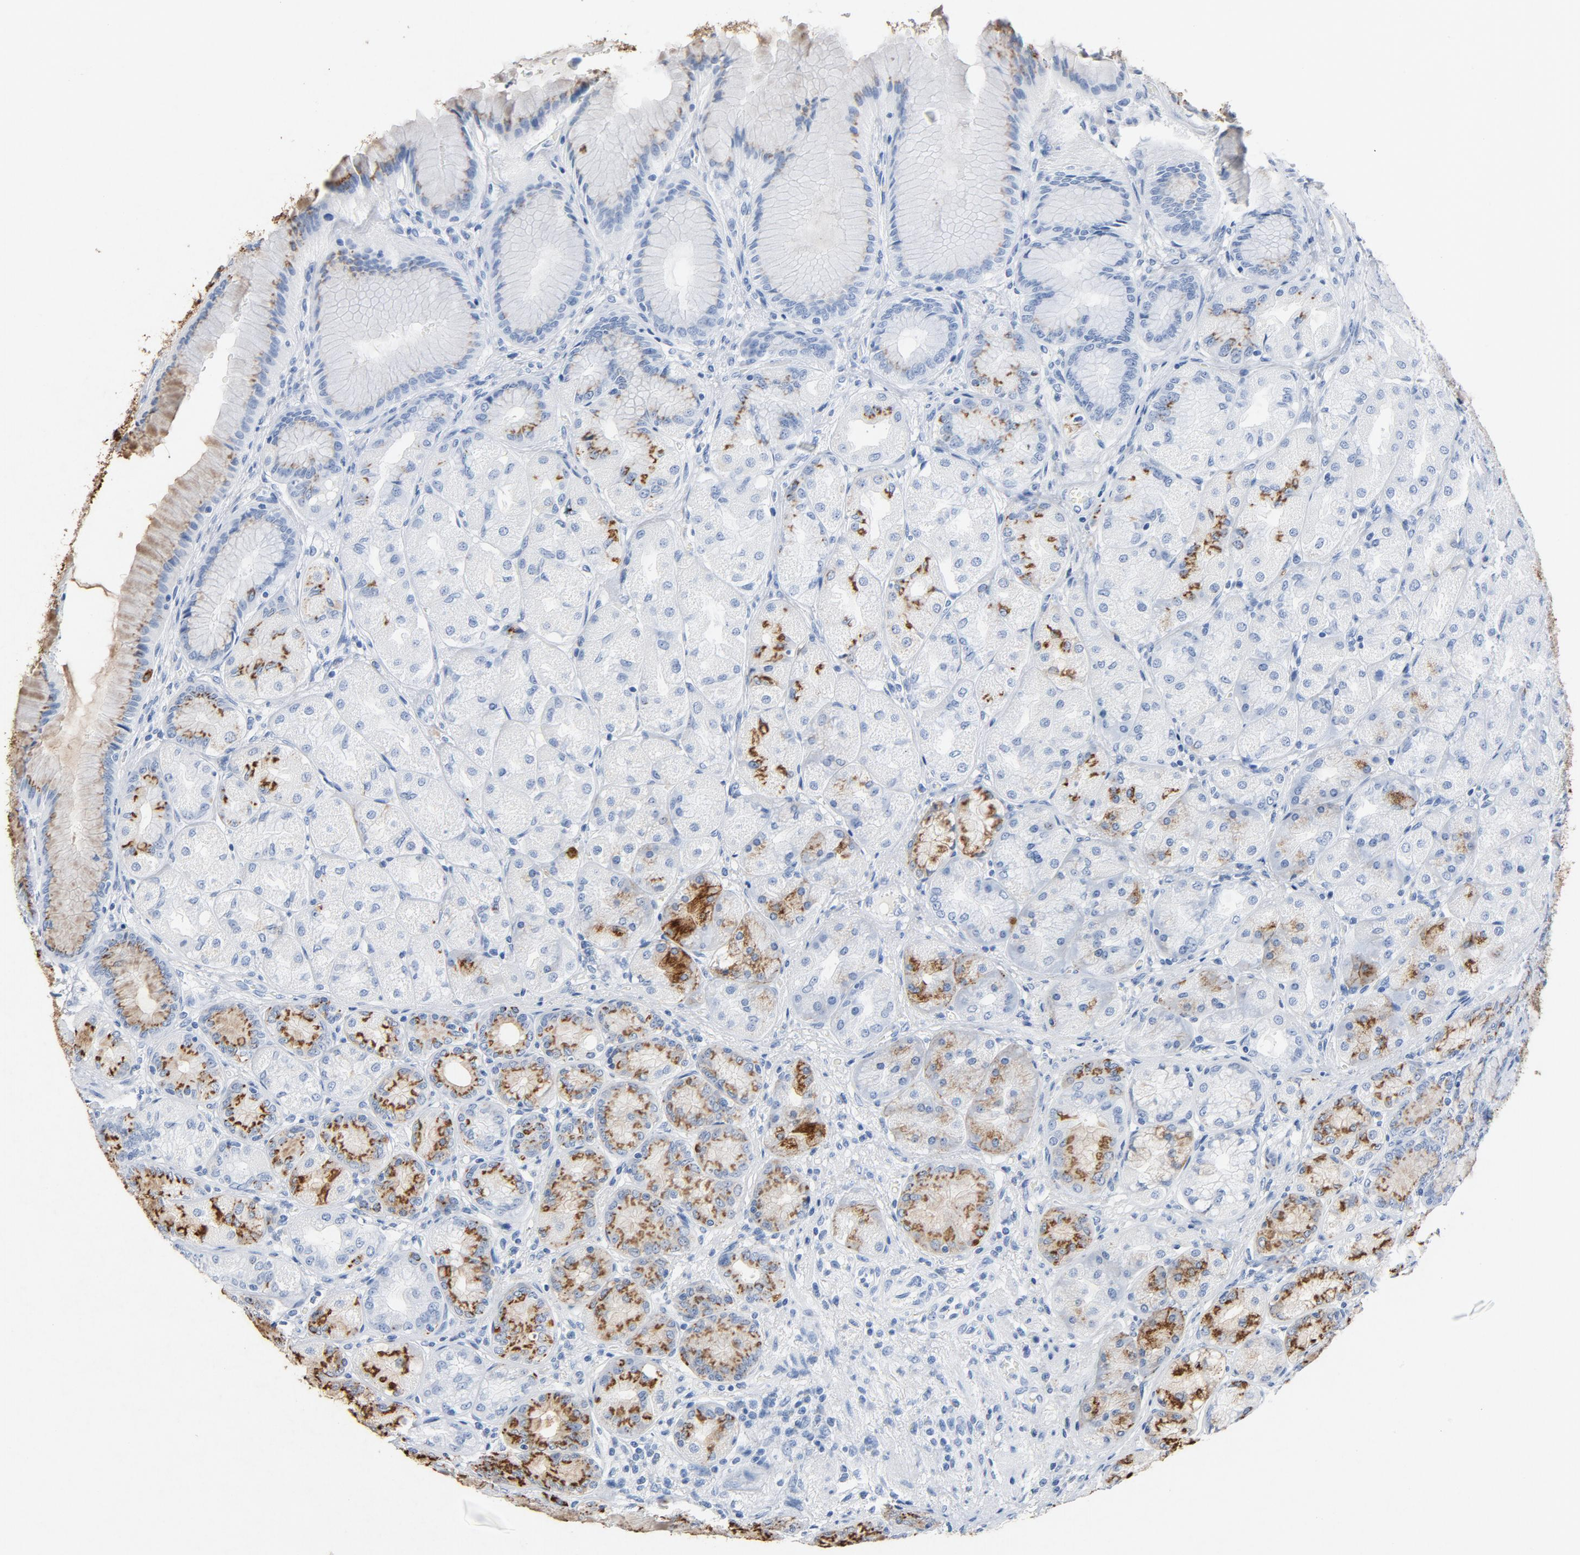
{"staining": {"intensity": "moderate", "quantity": "25%-75%", "location": "cytoplasmic/membranous"}, "tissue": "stomach", "cell_type": "Glandular cells", "image_type": "normal", "snomed": [{"axis": "morphology", "description": "Normal tissue, NOS"}, {"axis": "morphology", "description": "Adenocarcinoma, NOS"}, {"axis": "topography", "description": "Stomach"}, {"axis": "topography", "description": "Stomach, lower"}], "caption": "A micrograph of stomach stained for a protein shows moderate cytoplasmic/membranous brown staining in glandular cells. (DAB = brown stain, brightfield microscopy at high magnification).", "gene": "PTPRB", "patient": {"sex": "female", "age": 65}}